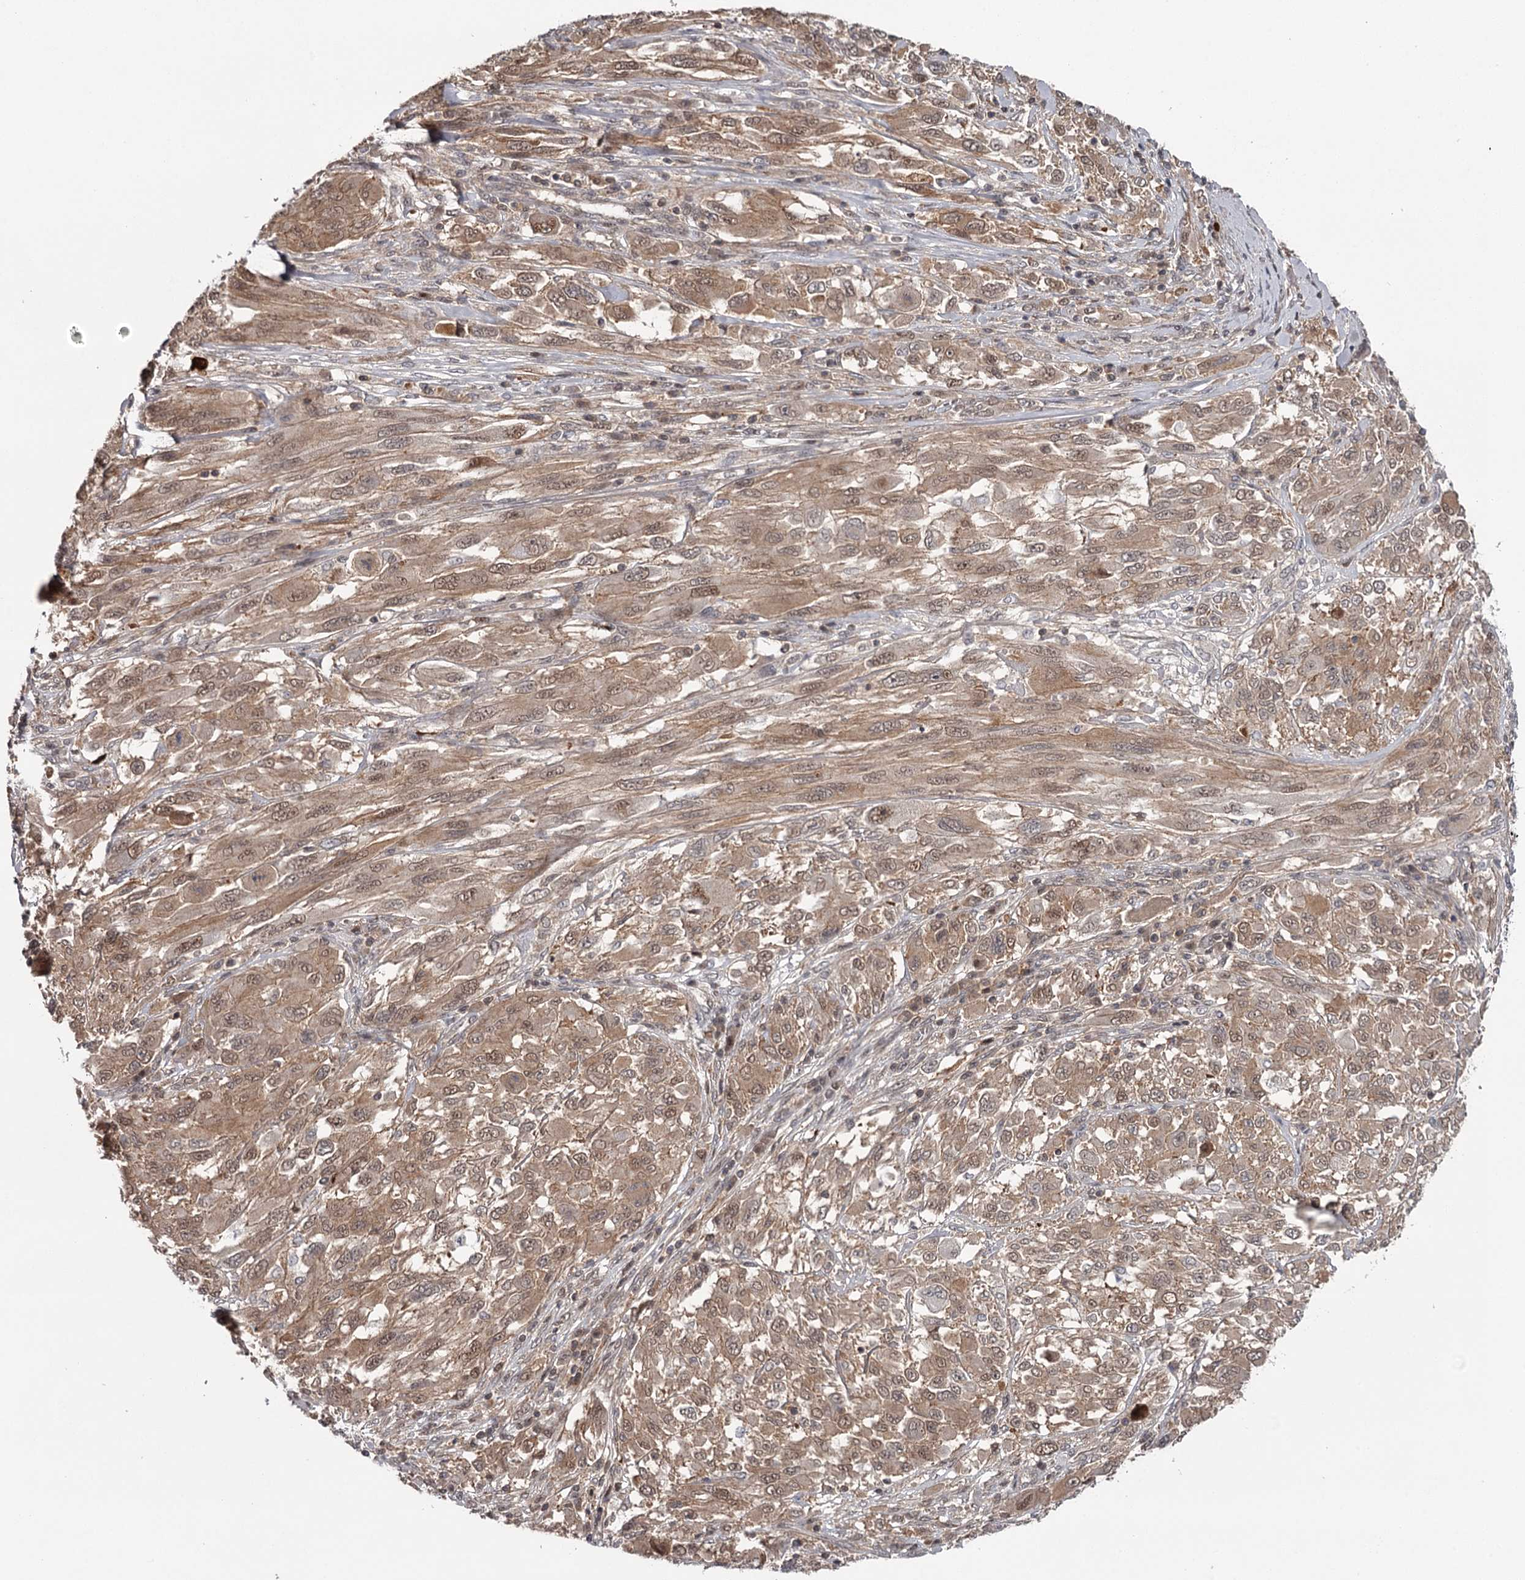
{"staining": {"intensity": "moderate", "quantity": ">75%", "location": "cytoplasmic/membranous"}, "tissue": "melanoma", "cell_type": "Tumor cells", "image_type": "cancer", "snomed": [{"axis": "morphology", "description": "Malignant melanoma, NOS"}, {"axis": "topography", "description": "Skin"}], "caption": "Brown immunohistochemical staining in human malignant melanoma shows moderate cytoplasmic/membranous staining in about >75% of tumor cells.", "gene": "GTSF1", "patient": {"sex": "female", "age": 91}}